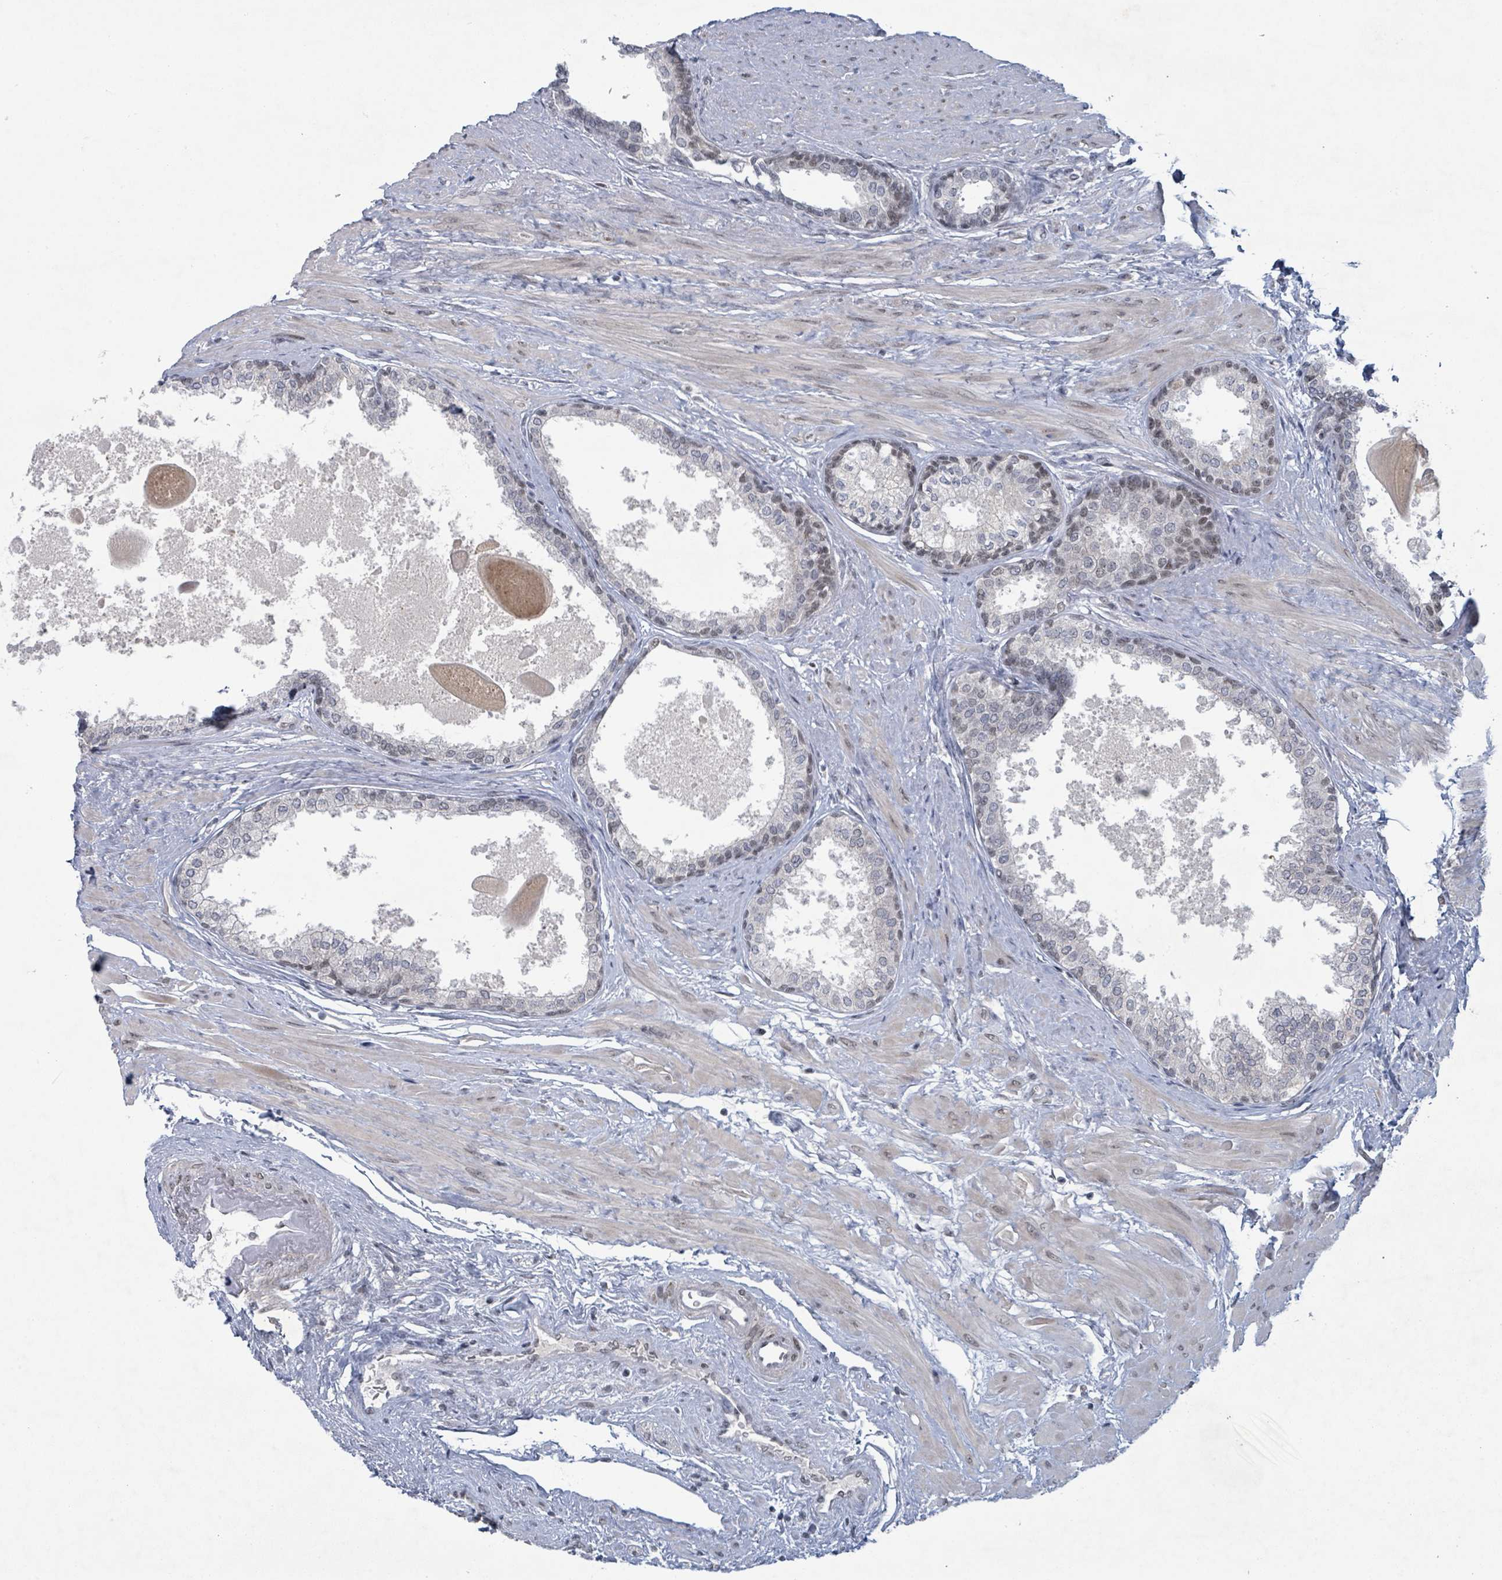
{"staining": {"intensity": "moderate", "quantity": "<25%", "location": "nuclear"}, "tissue": "prostate", "cell_type": "Glandular cells", "image_type": "normal", "snomed": [{"axis": "morphology", "description": "Normal tissue, NOS"}, {"axis": "topography", "description": "Prostate"}], "caption": "This histopathology image reveals unremarkable prostate stained with immunohistochemistry (IHC) to label a protein in brown. The nuclear of glandular cells show moderate positivity for the protein. Nuclei are counter-stained blue.", "gene": "BANP", "patient": {"sex": "male", "age": 57}}